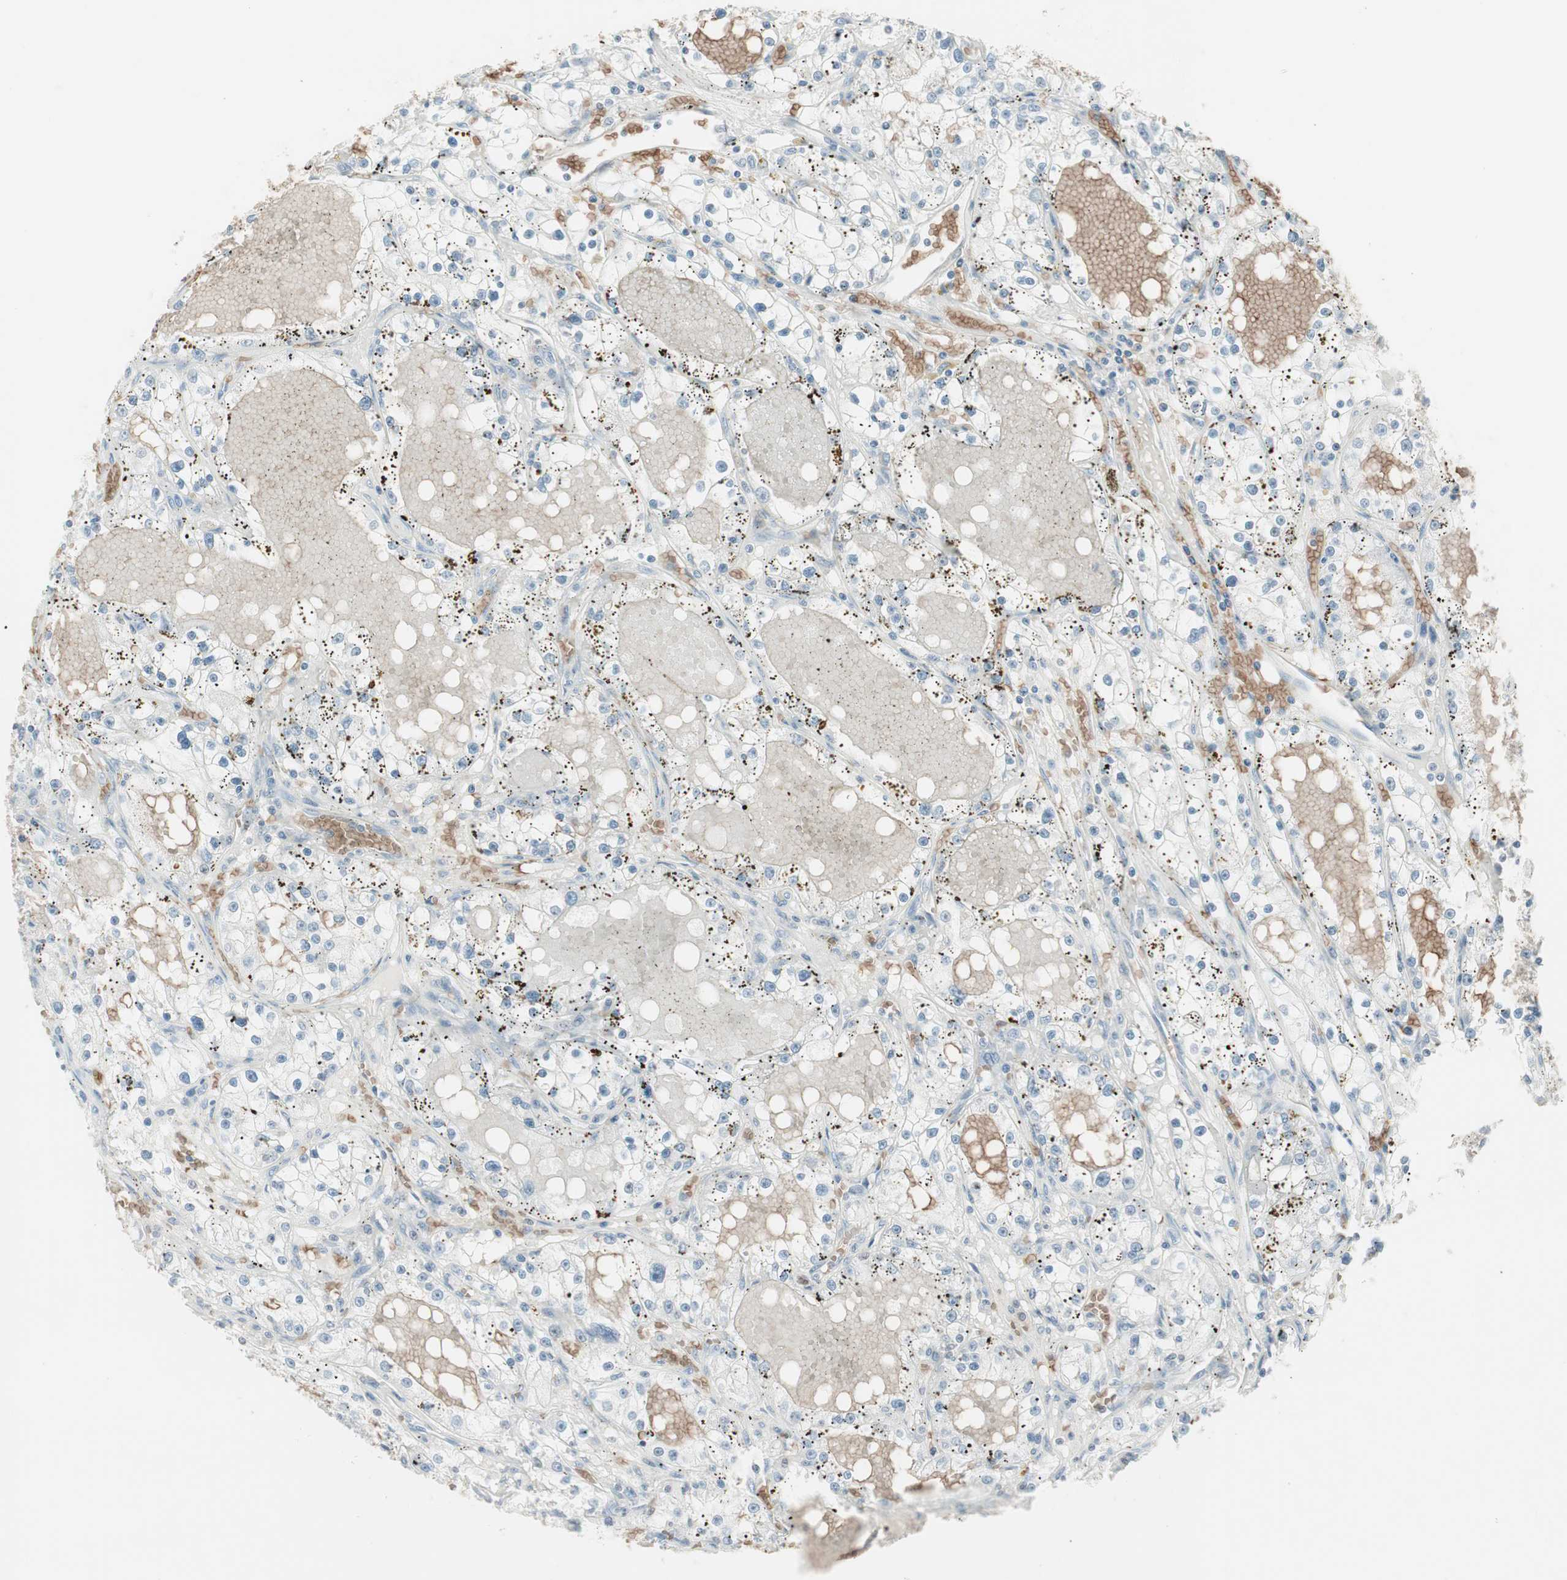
{"staining": {"intensity": "negative", "quantity": "none", "location": "none"}, "tissue": "renal cancer", "cell_type": "Tumor cells", "image_type": "cancer", "snomed": [{"axis": "morphology", "description": "Adenocarcinoma, NOS"}, {"axis": "topography", "description": "Kidney"}], "caption": "There is no significant staining in tumor cells of adenocarcinoma (renal).", "gene": "MAP4K1", "patient": {"sex": "male", "age": 56}}